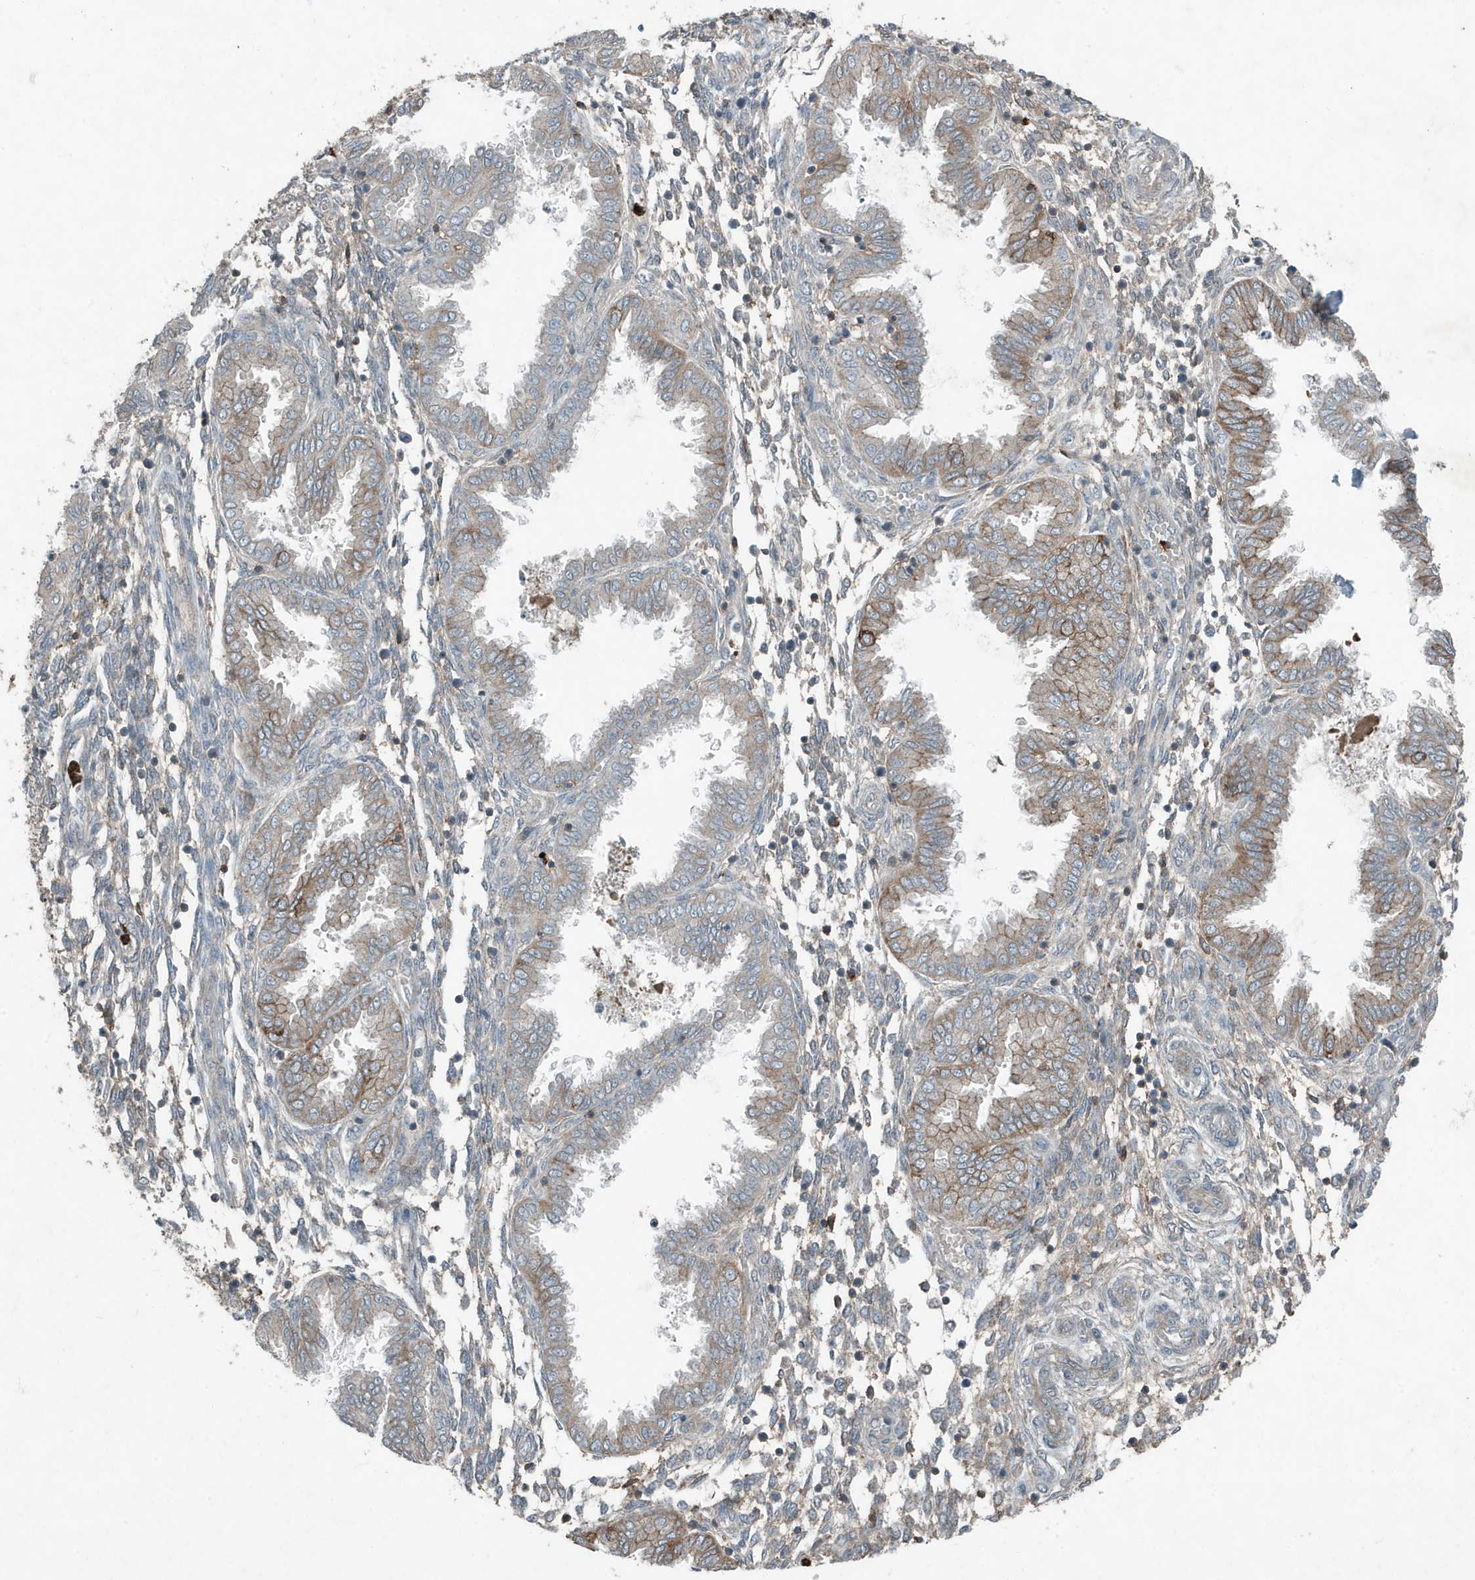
{"staining": {"intensity": "negative", "quantity": "none", "location": "none"}, "tissue": "endometrium", "cell_type": "Cells in endometrial stroma", "image_type": "normal", "snomed": [{"axis": "morphology", "description": "Normal tissue, NOS"}, {"axis": "topography", "description": "Endometrium"}], "caption": "Cells in endometrial stroma are negative for brown protein staining in benign endometrium. (DAB immunohistochemistry (IHC) visualized using brightfield microscopy, high magnification).", "gene": "DAPP1", "patient": {"sex": "female", "age": 33}}